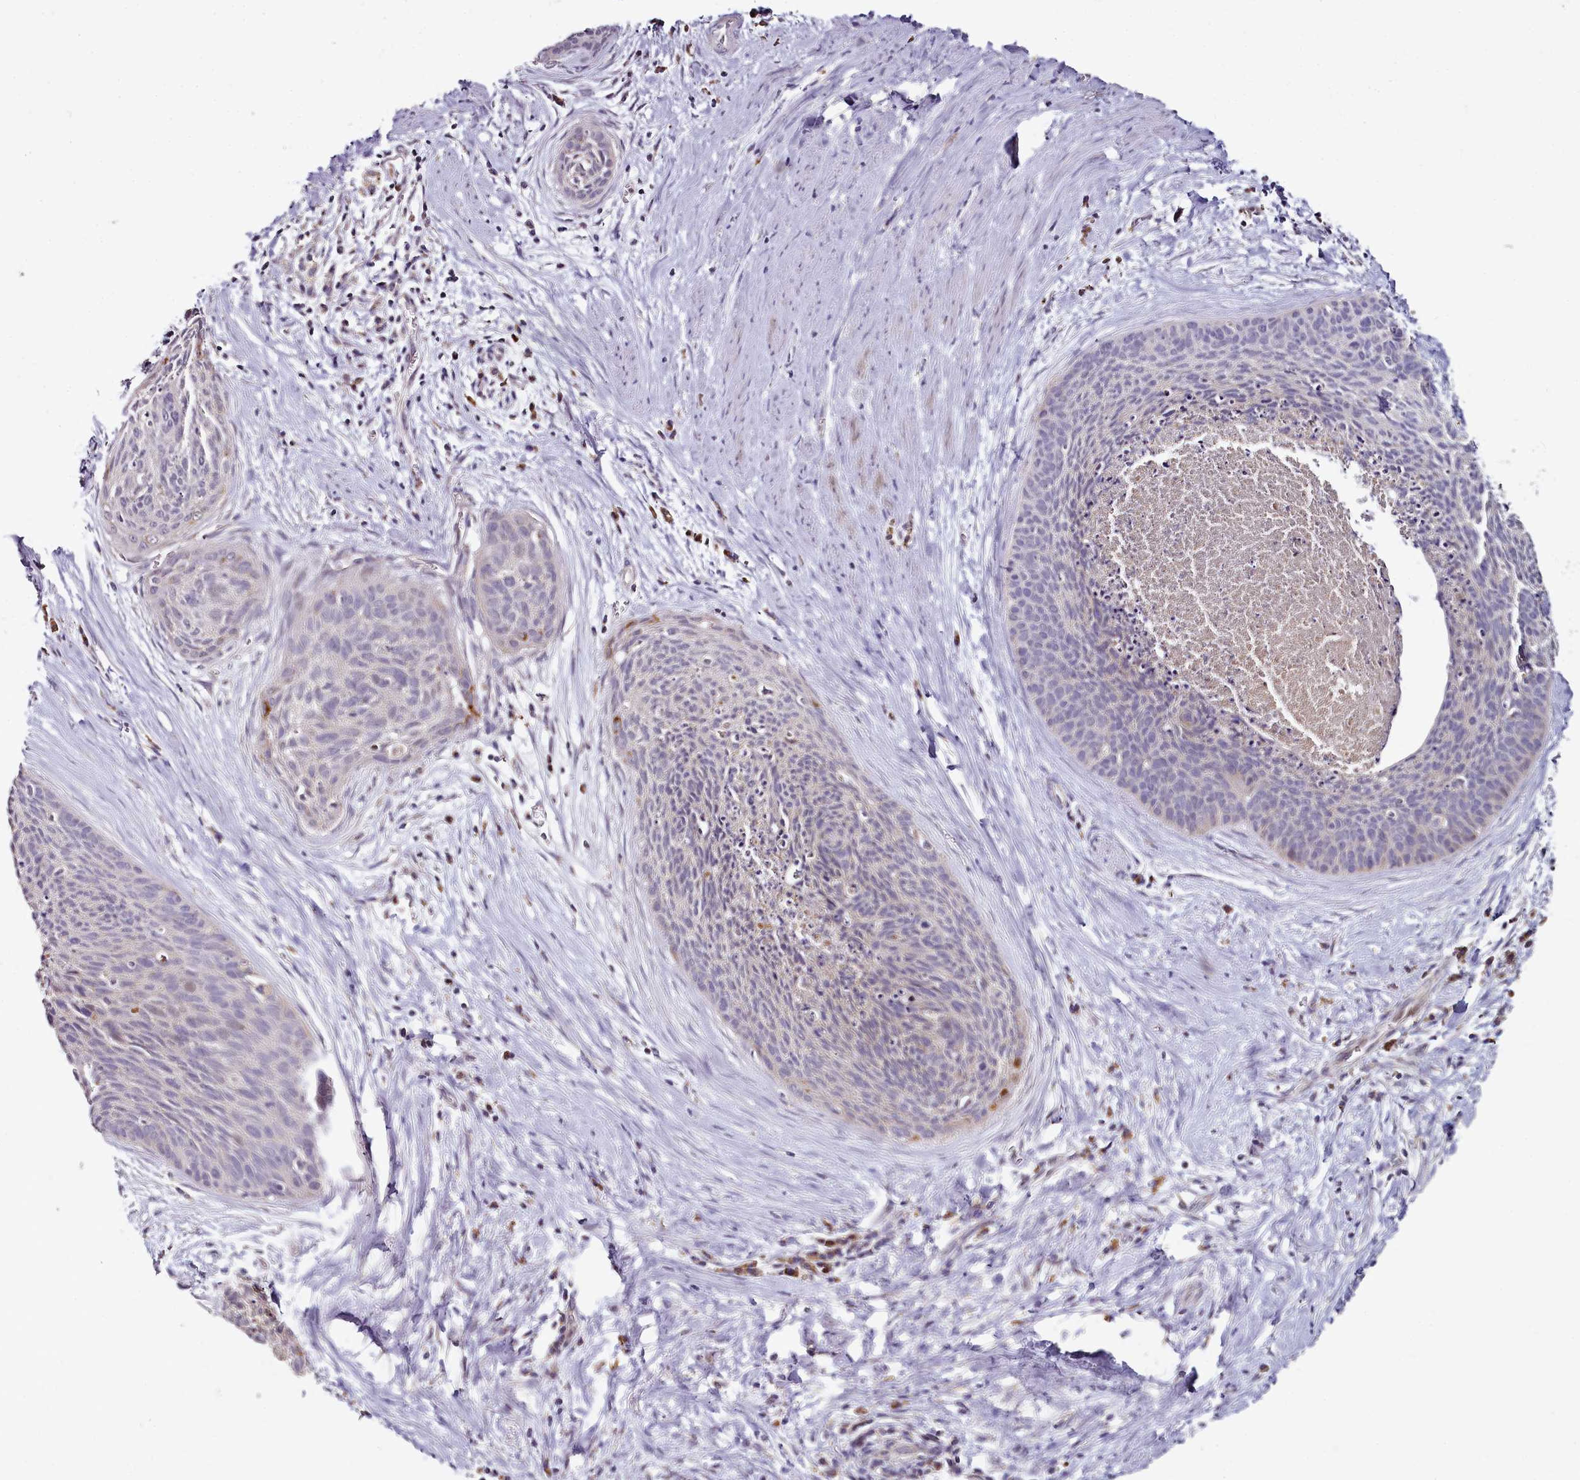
{"staining": {"intensity": "negative", "quantity": "none", "location": "none"}, "tissue": "cervical cancer", "cell_type": "Tumor cells", "image_type": "cancer", "snomed": [{"axis": "morphology", "description": "Squamous cell carcinoma, NOS"}, {"axis": "topography", "description": "Cervix"}], "caption": "Protein analysis of squamous cell carcinoma (cervical) demonstrates no significant expression in tumor cells.", "gene": "ACSS1", "patient": {"sex": "female", "age": 55}}